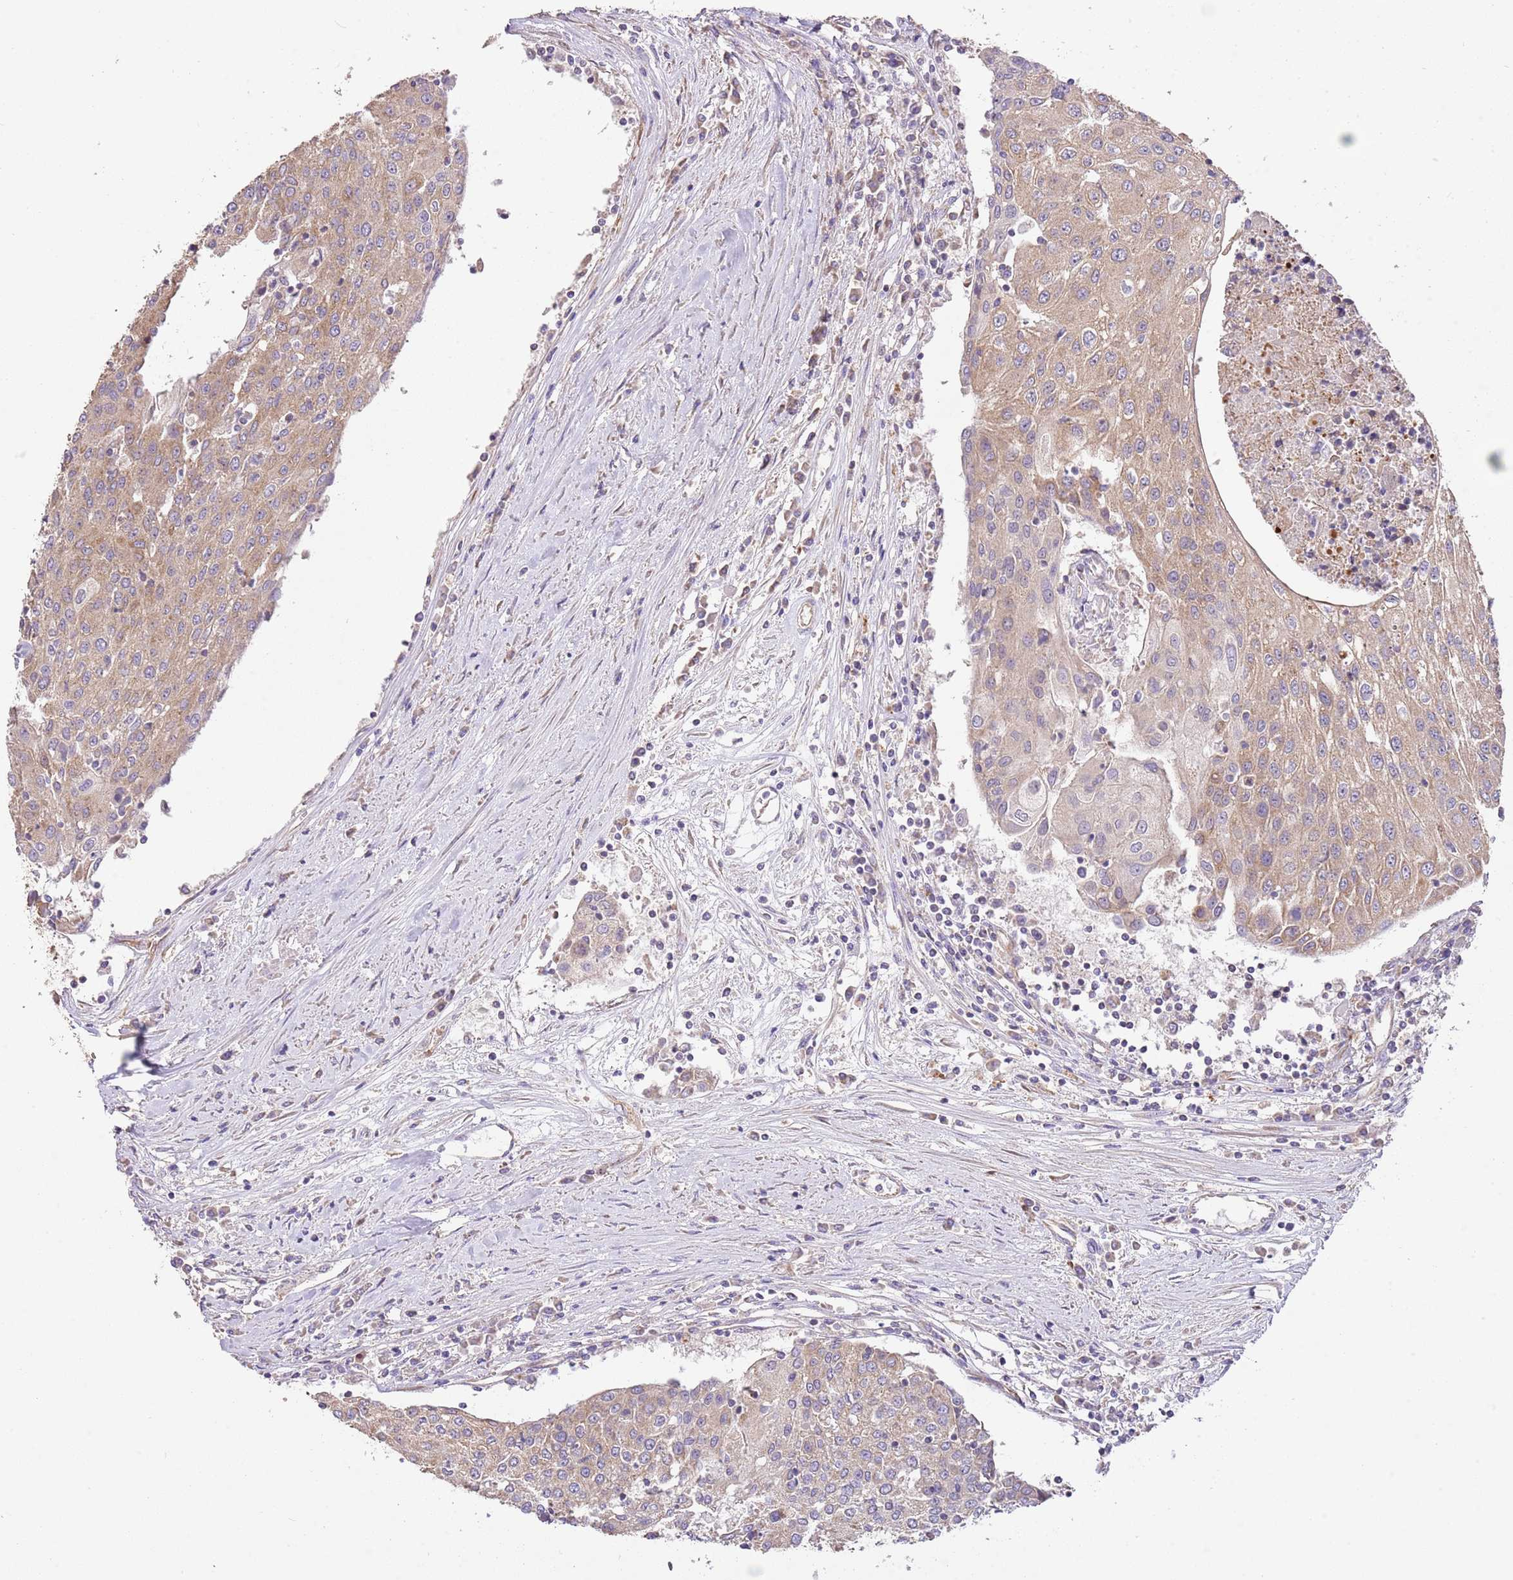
{"staining": {"intensity": "moderate", "quantity": ">75%", "location": "cytoplasmic/membranous"}, "tissue": "urothelial cancer", "cell_type": "Tumor cells", "image_type": "cancer", "snomed": [{"axis": "morphology", "description": "Urothelial carcinoma, High grade"}, {"axis": "topography", "description": "Urinary bladder"}], "caption": "Urothelial cancer tissue displays moderate cytoplasmic/membranous positivity in approximately >75% of tumor cells (IHC, brightfield microscopy, high magnification).", "gene": "DOCK9", "patient": {"sex": "female", "age": 85}}